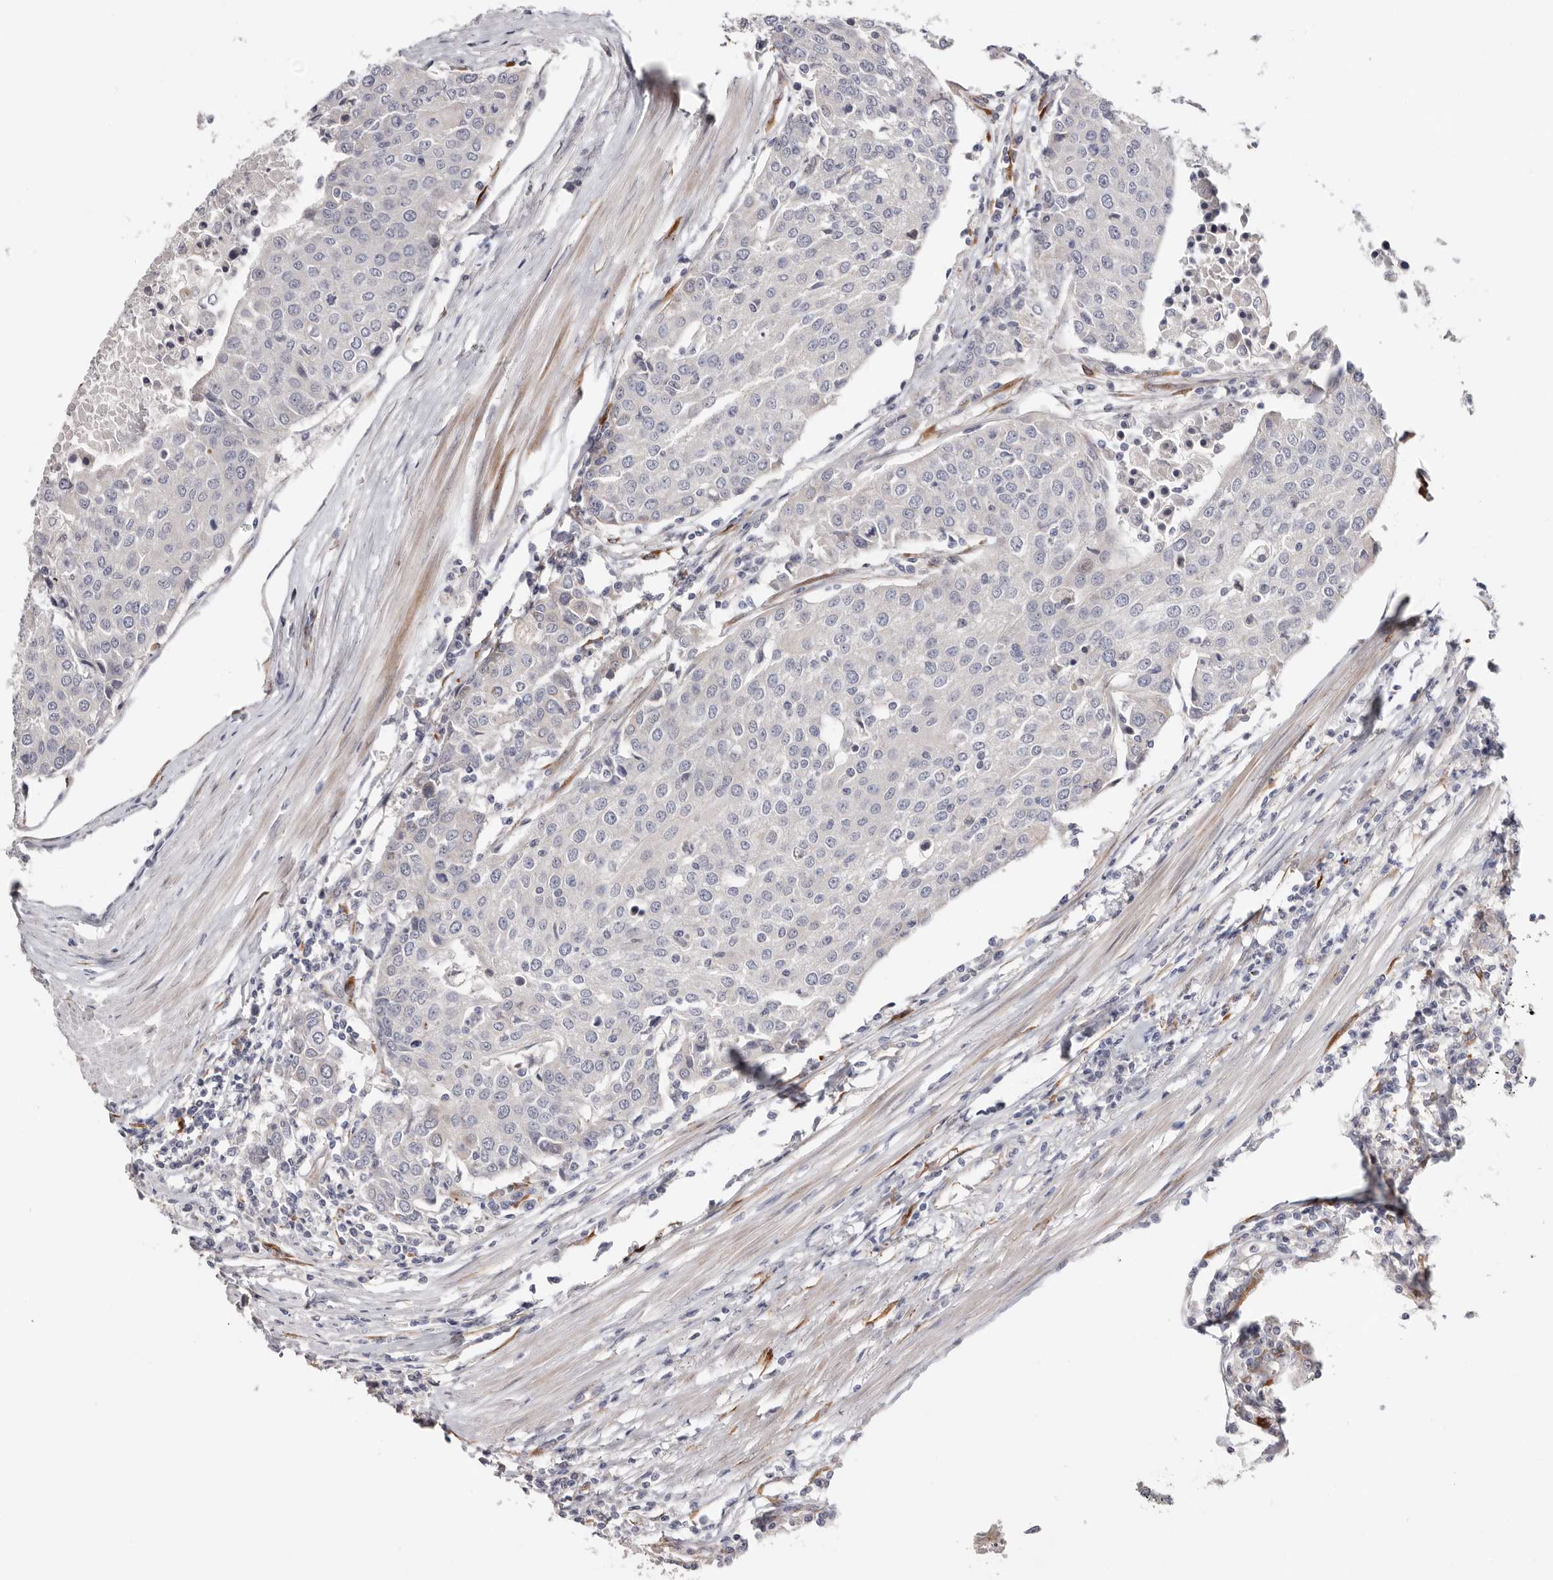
{"staining": {"intensity": "negative", "quantity": "none", "location": "none"}, "tissue": "urothelial cancer", "cell_type": "Tumor cells", "image_type": "cancer", "snomed": [{"axis": "morphology", "description": "Urothelial carcinoma, High grade"}, {"axis": "topography", "description": "Urinary bladder"}], "caption": "This is a photomicrograph of IHC staining of urothelial carcinoma (high-grade), which shows no positivity in tumor cells.", "gene": "USH1C", "patient": {"sex": "female", "age": 85}}